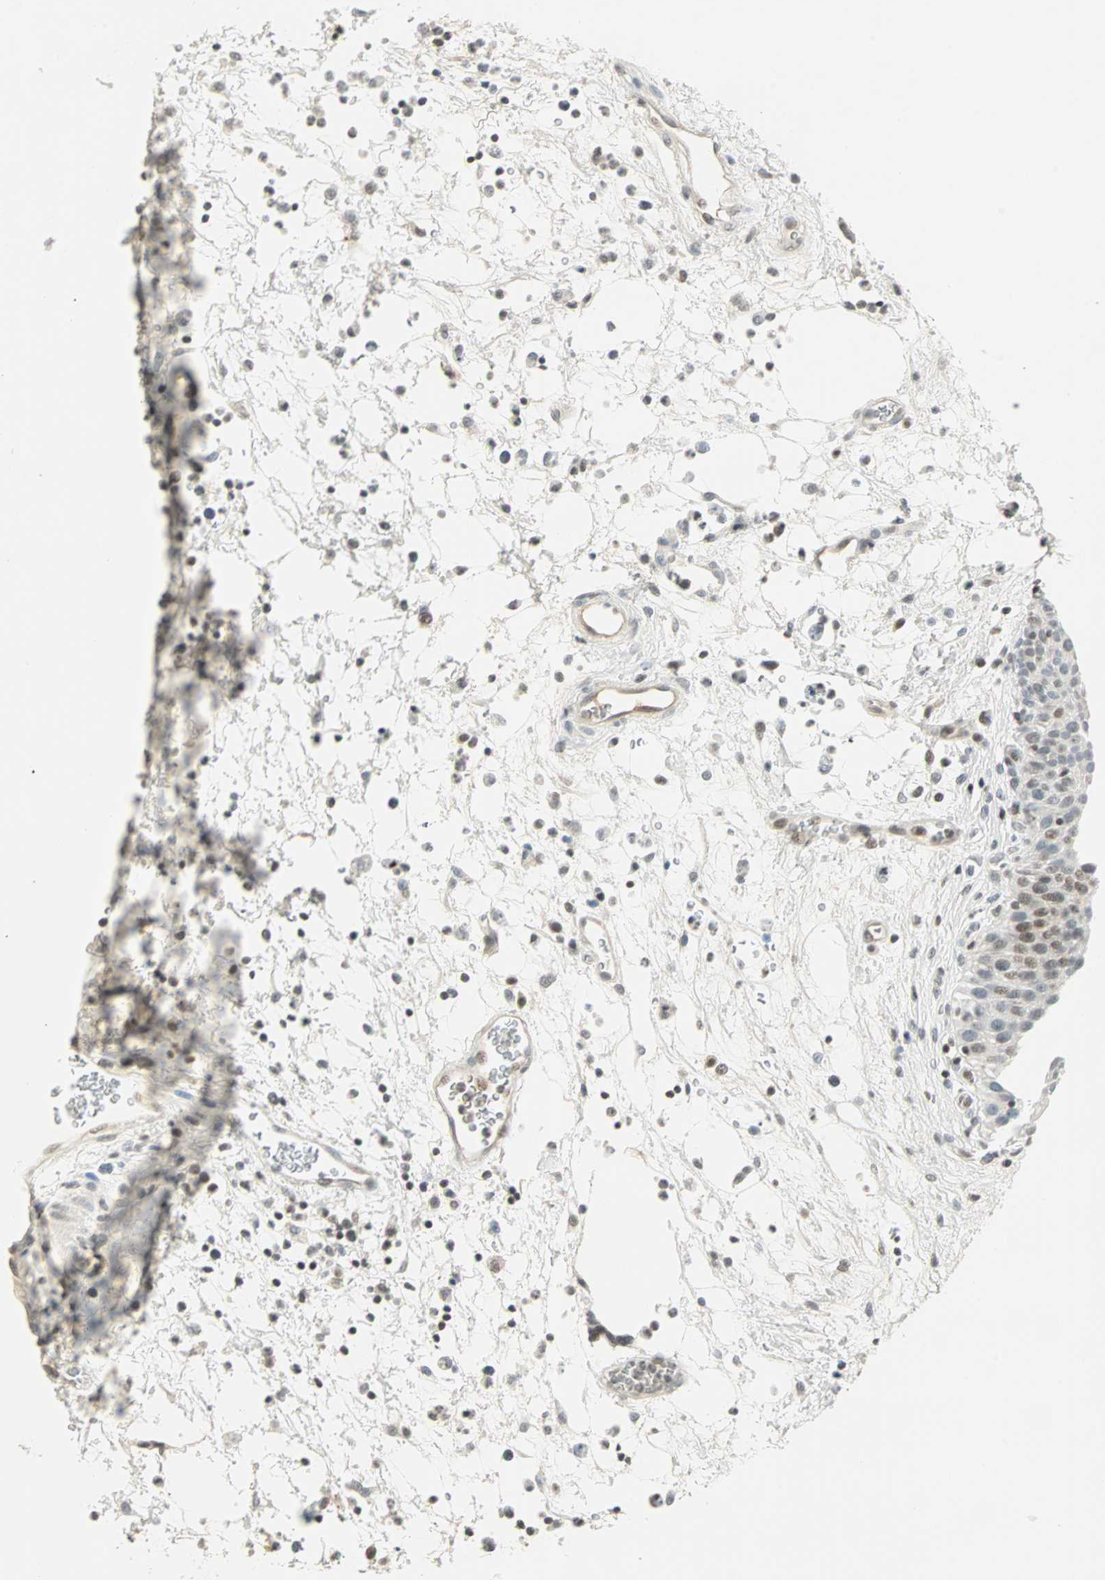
{"staining": {"intensity": "weak", "quantity": "<25%", "location": "nuclear"}, "tissue": "urinary bladder", "cell_type": "Urothelial cells", "image_type": "normal", "snomed": [{"axis": "morphology", "description": "Normal tissue, NOS"}, {"axis": "morphology", "description": "Dysplasia, NOS"}, {"axis": "topography", "description": "Urinary bladder"}], "caption": "DAB immunohistochemical staining of benign human urinary bladder exhibits no significant staining in urothelial cells.", "gene": "SMAD3", "patient": {"sex": "male", "age": 35}}